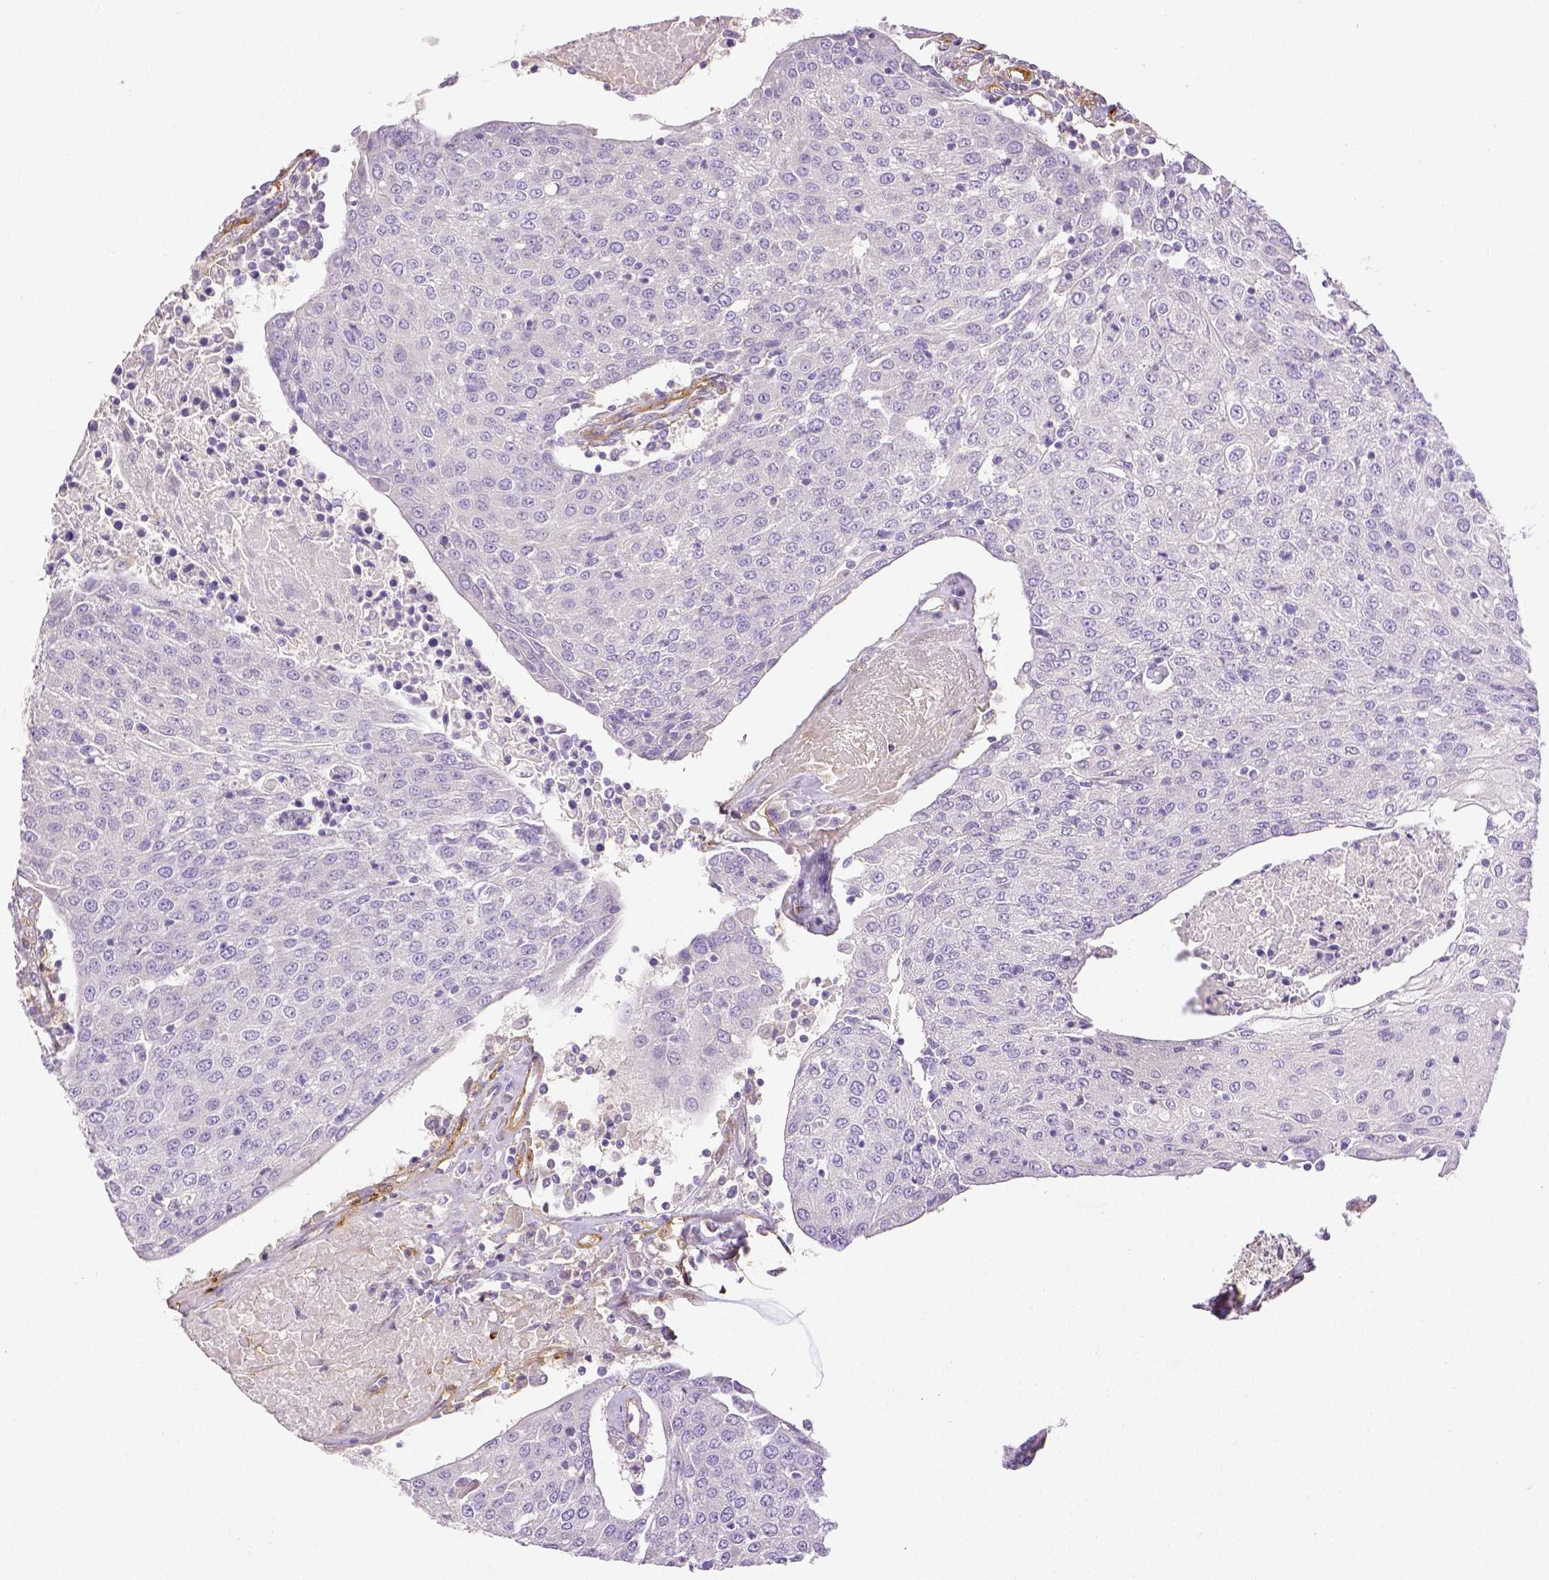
{"staining": {"intensity": "negative", "quantity": "none", "location": "none"}, "tissue": "urothelial cancer", "cell_type": "Tumor cells", "image_type": "cancer", "snomed": [{"axis": "morphology", "description": "Urothelial carcinoma, High grade"}, {"axis": "topography", "description": "Urinary bladder"}], "caption": "There is no significant expression in tumor cells of high-grade urothelial carcinoma.", "gene": "THY1", "patient": {"sex": "female", "age": 85}}